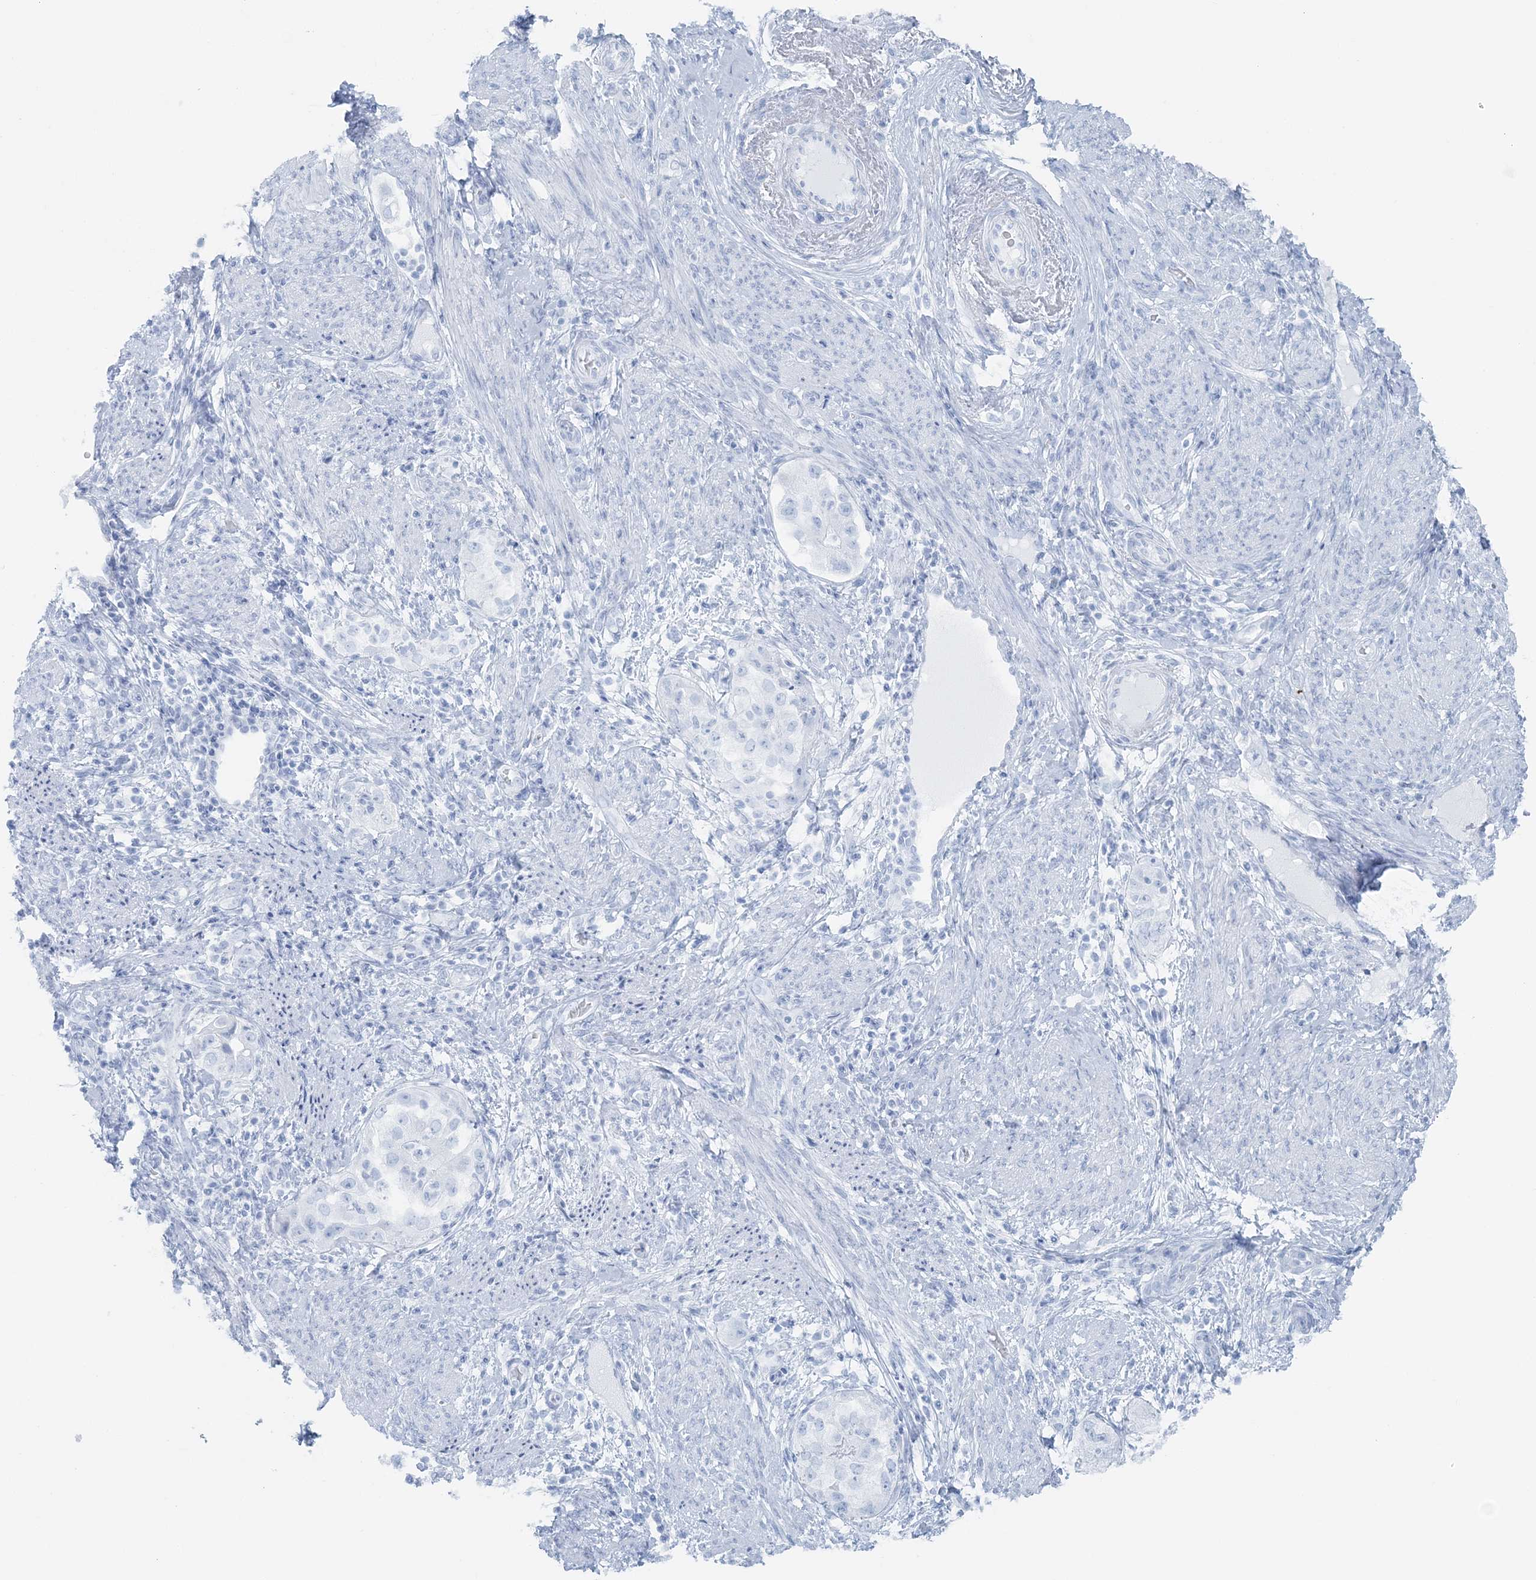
{"staining": {"intensity": "negative", "quantity": "none", "location": "none"}, "tissue": "endometrial cancer", "cell_type": "Tumor cells", "image_type": "cancer", "snomed": [{"axis": "morphology", "description": "Adenocarcinoma, NOS"}, {"axis": "topography", "description": "Endometrium"}], "caption": "An immunohistochemistry histopathology image of endometrial cancer (adenocarcinoma) is shown. There is no staining in tumor cells of endometrial cancer (adenocarcinoma).", "gene": "ATP11A", "patient": {"sex": "female", "age": 85}}